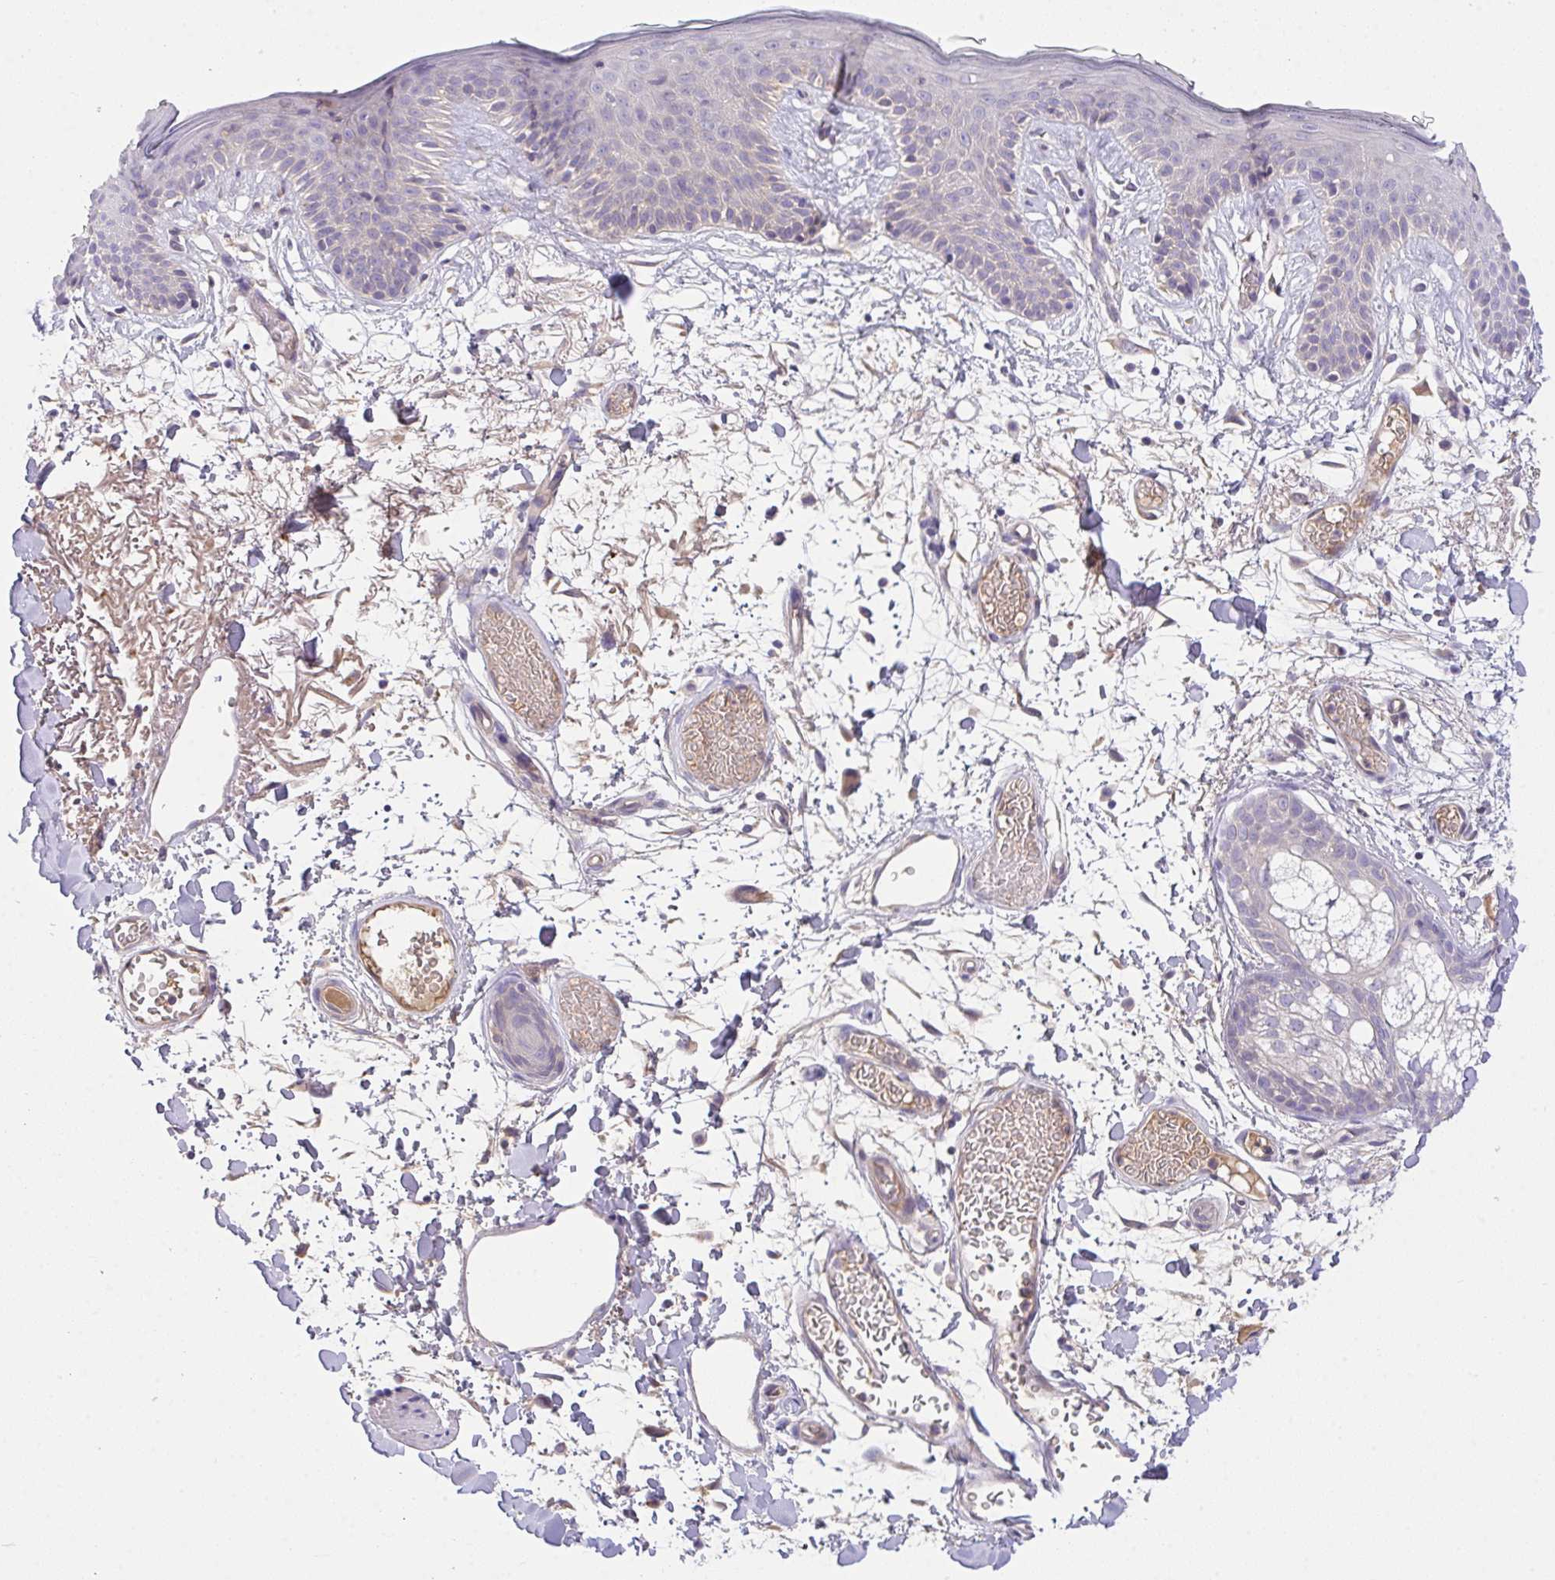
{"staining": {"intensity": "weak", "quantity": ">75%", "location": "cytoplasmic/membranous"}, "tissue": "skin", "cell_type": "Fibroblasts", "image_type": "normal", "snomed": [{"axis": "morphology", "description": "Normal tissue, NOS"}, {"axis": "topography", "description": "Skin"}], "caption": "IHC staining of benign skin, which reveals low levels of weak cytoplasmic/membranous positivity in approximately >75% of fibroblasts indicating weak cytoplasmic/membranous protein staining. The staining was performed using DAB (3,3'-diaminobenzidine) (brown) for protein detection and nuclei were counterstained in hematoxylin (blue).", "gene": "ZNF581", "patient": {"sex": "male", "age": 79}}